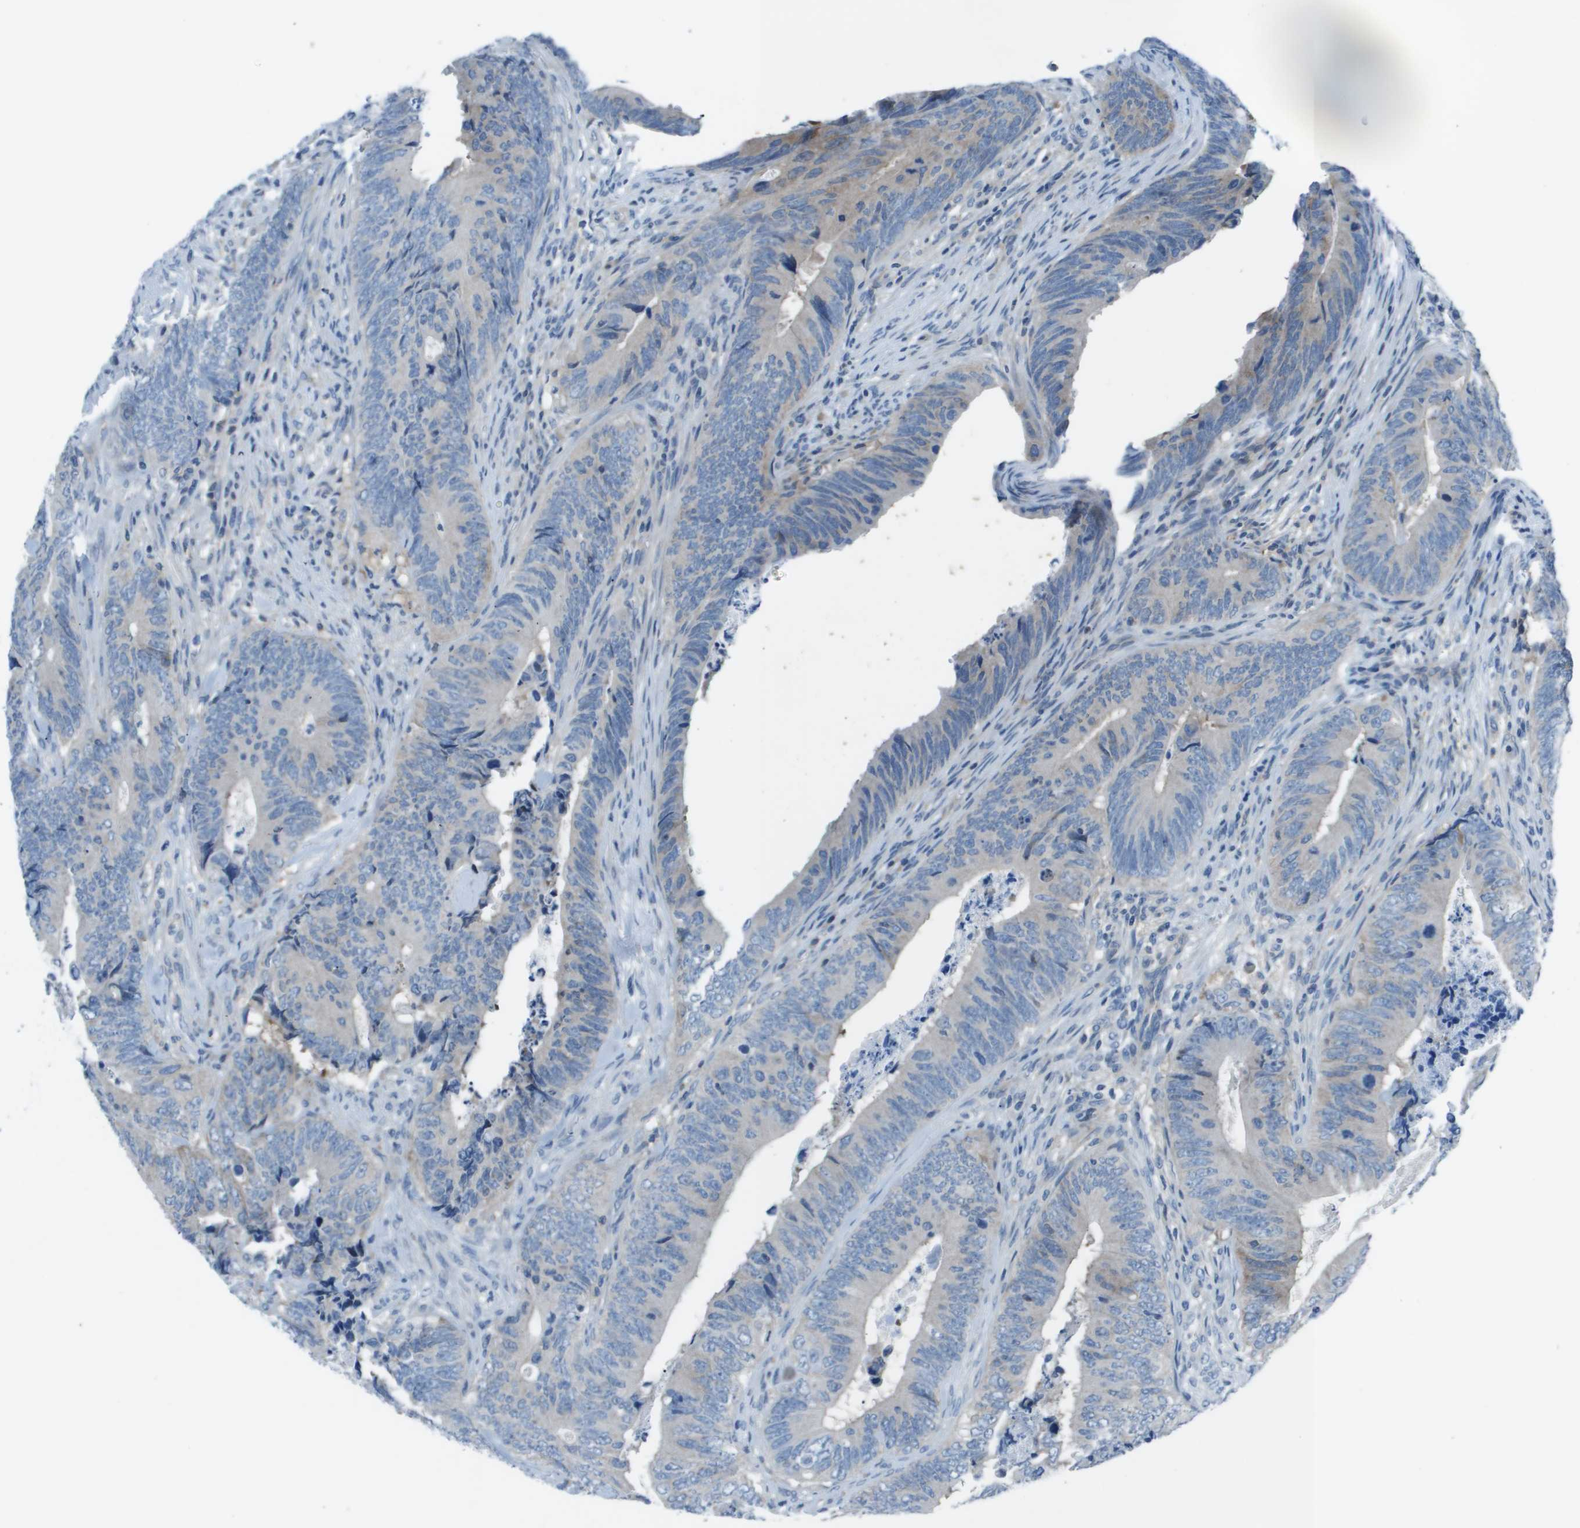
{"staining": {"intensity": "weak", "quantity": "<25%", "location": "cytoplasmic/membranous"}, "tissue": "colorectal cancer", "cell_type": "Tumor cells", "image_type": "cancer", "snomed": [{"axis": "morphology", "description": "Normal tissue, NOS"}, {"axis": "morphology", "description": "Adenocarcinoma, NOS"}, {"axis": "topography", "description": "Colon"}], "caption": "Tumor cells show no significant protein expression in colorectal adenocarcinoma. (DAB (3,3'-diaminobenzidine) immunohistochemistry, high magnification).", "gene": "STIP1", "patient": {"sex": "male", "age": 56}}